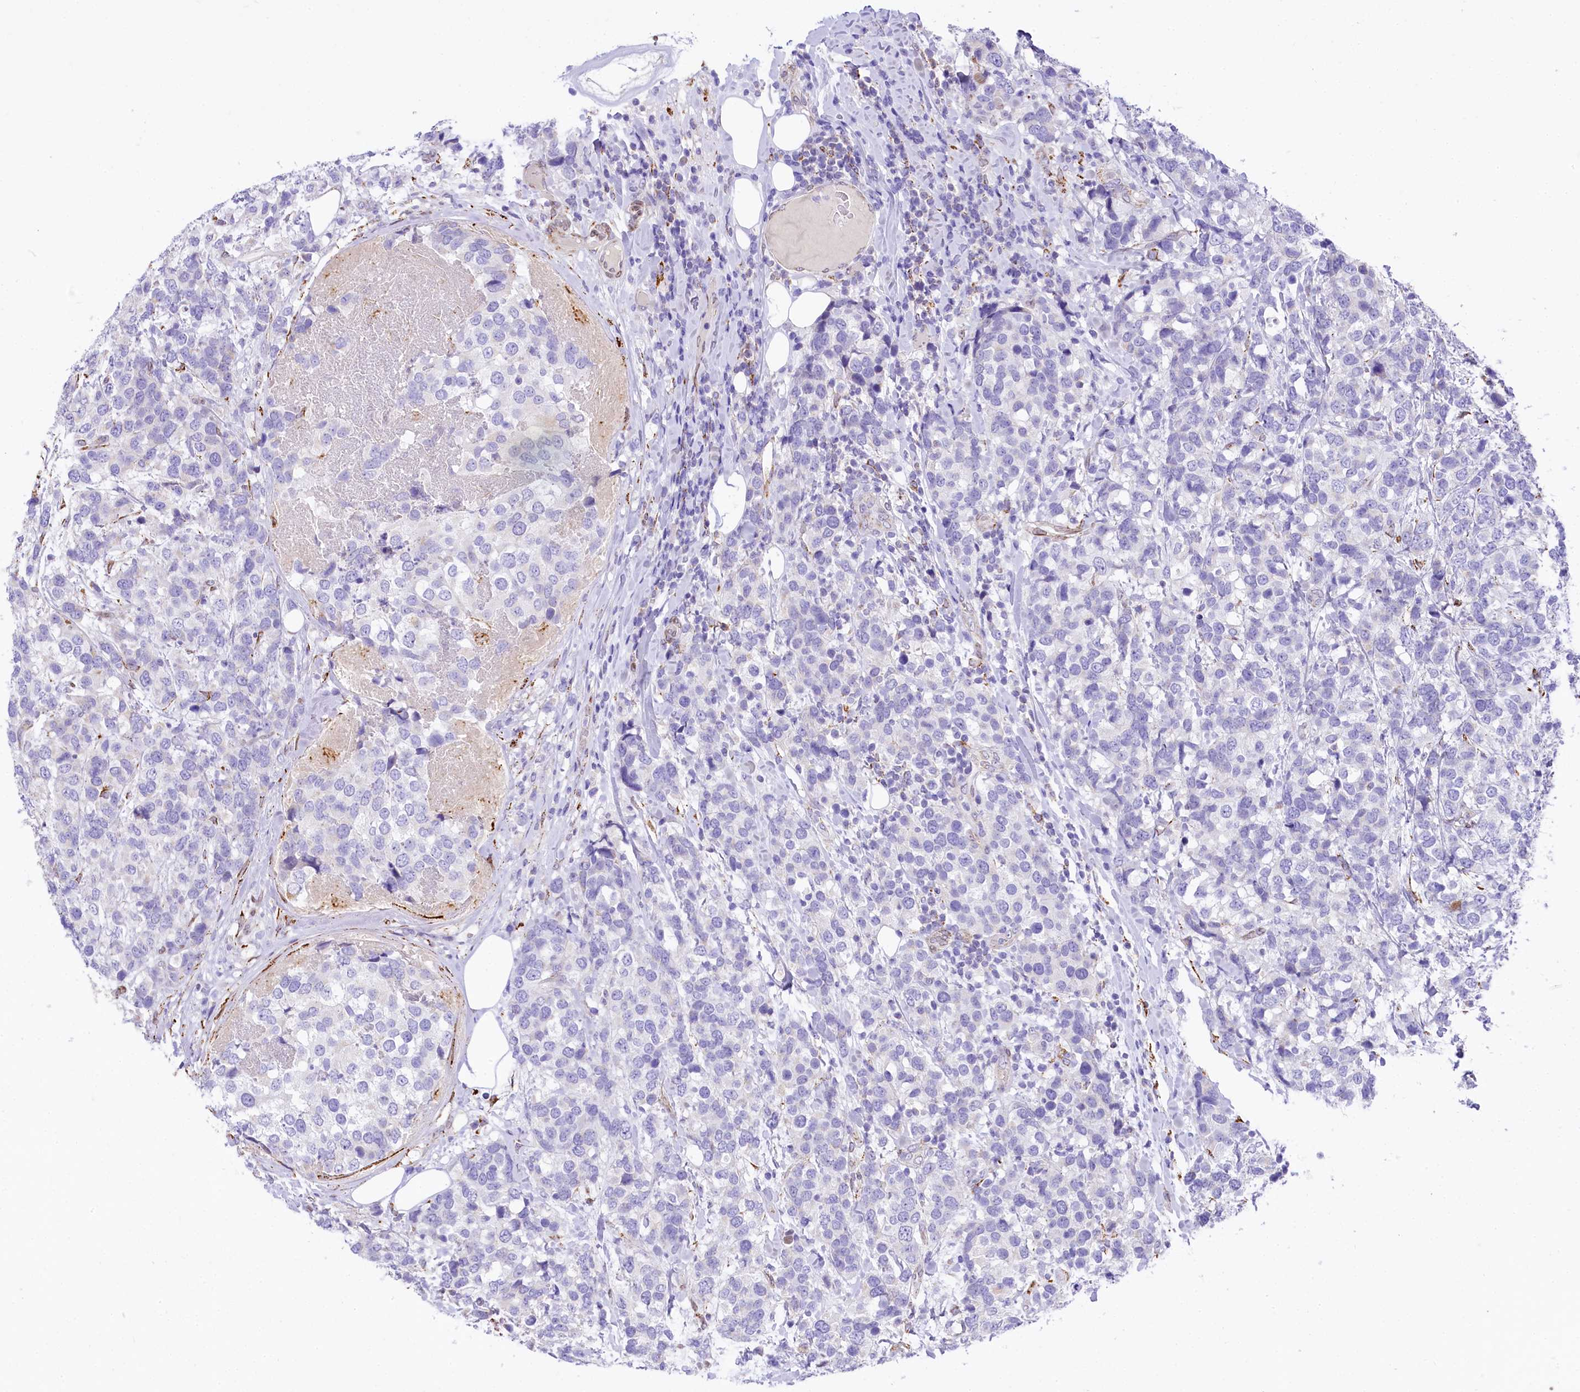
{"staining": {"intensity": "negative", "quantity": "none", "location": "none"}, "tissue": "breast cancer", "cell_type": "Tumor cells", "image_type": "cancer", "snomed": [{"axis": "morphology", "description": "Lobular carcinoma"}, {"axis": "topography", "description": "Breast"}], "caption": "Protein analysis of breast cancer (lobular carcinoma) shows no significant staining in tumor cells.", "gene": "PPIP5K2", "patient": {"sex": "female", "age": 59}}